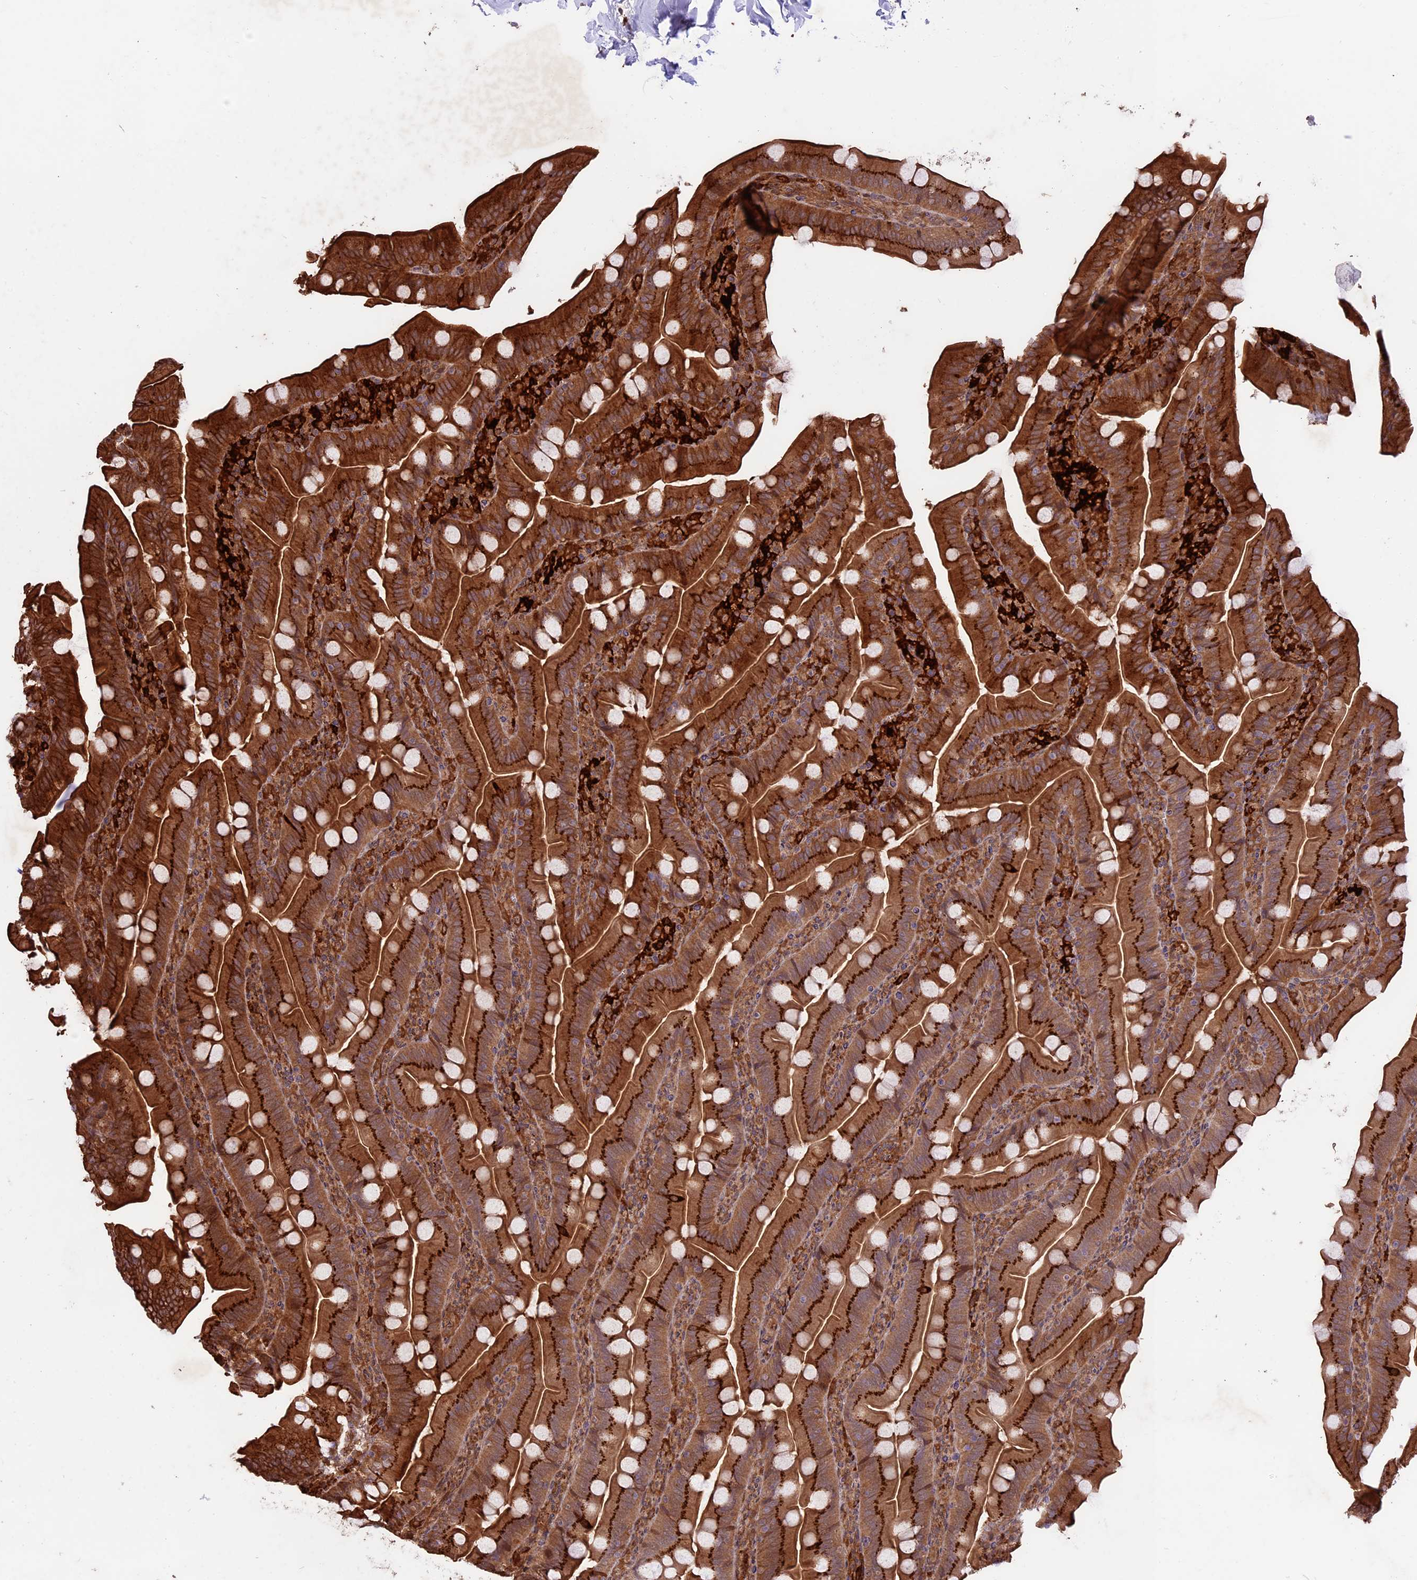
{"staining": {"intensity": "strong", "quantity": ">75%", "location": "cytoplasmic/membranous"}, "tissue": "appendix", "cell_type": "Glandular cells", "image_type": "normal", "snomed": [{"axis": "morphology", "description": "Normal tissue, NOS"}, {"axis": "topography", "description": "Appendix"}], "caption": "A high-resolution photomicrograph shows immunohistochemistry (IHC) staining of benign appendix, which demonstrates strong cytoplasmic/membranous positivity in approximately >75% of glandular cells. The staining is performed using DAB brown chromogen to label protein expression. The nuclei are counter-stained blue using hematoxylin.", "gene": "HDAC5", "patient": {"sex": "female", "age": 33}}